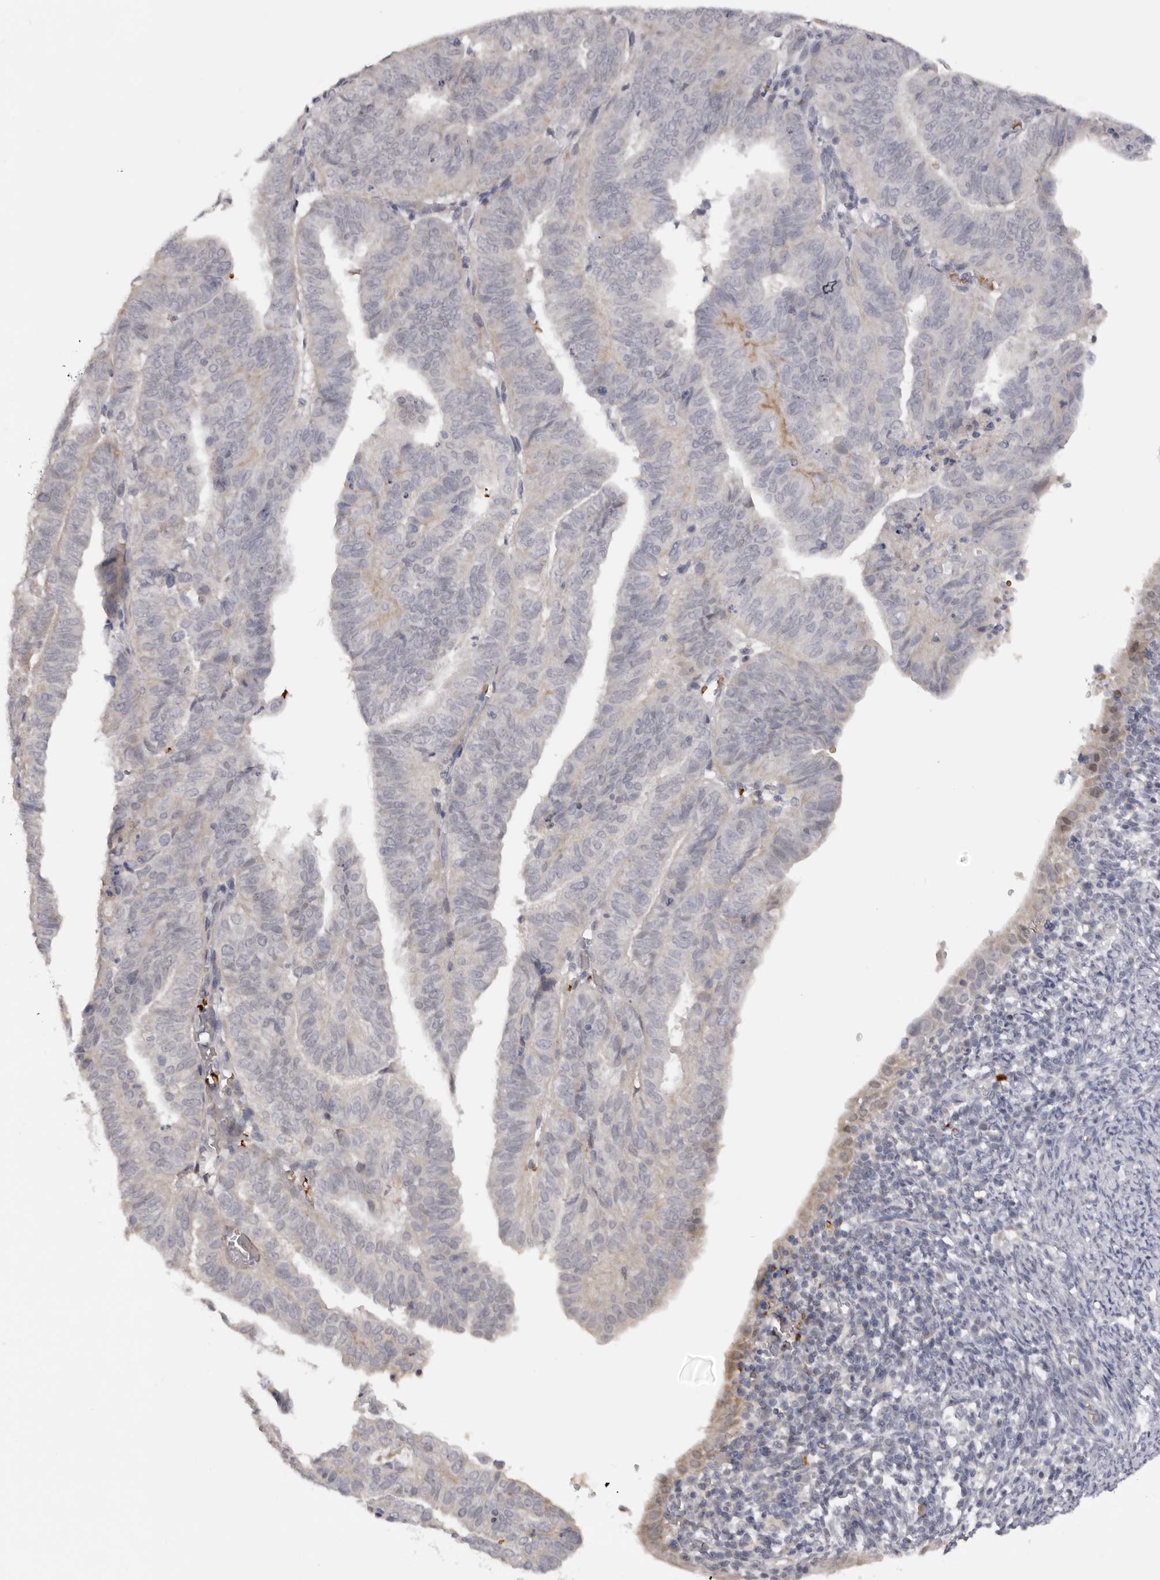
{"staining": {"intensity": "weak", "quantity": "<25%", "location": "cytoplasmic/membranous"}, "tissue": "endometrial cancer", "cell_type": "Tumor cells", "image_type": "cancer", "snomed": [{"axis": "morphology", "description": "Adenocarcinoma, NOS"}, {"axis": "topography", "description": "Uterus"}], "caption": "Adenocarcinoma (endometrial) stained for a protein using immunohistochemistry reveals no expression tumor cells.", "gene": "TNR", "patient": {"sex": "female", "age": 77}}